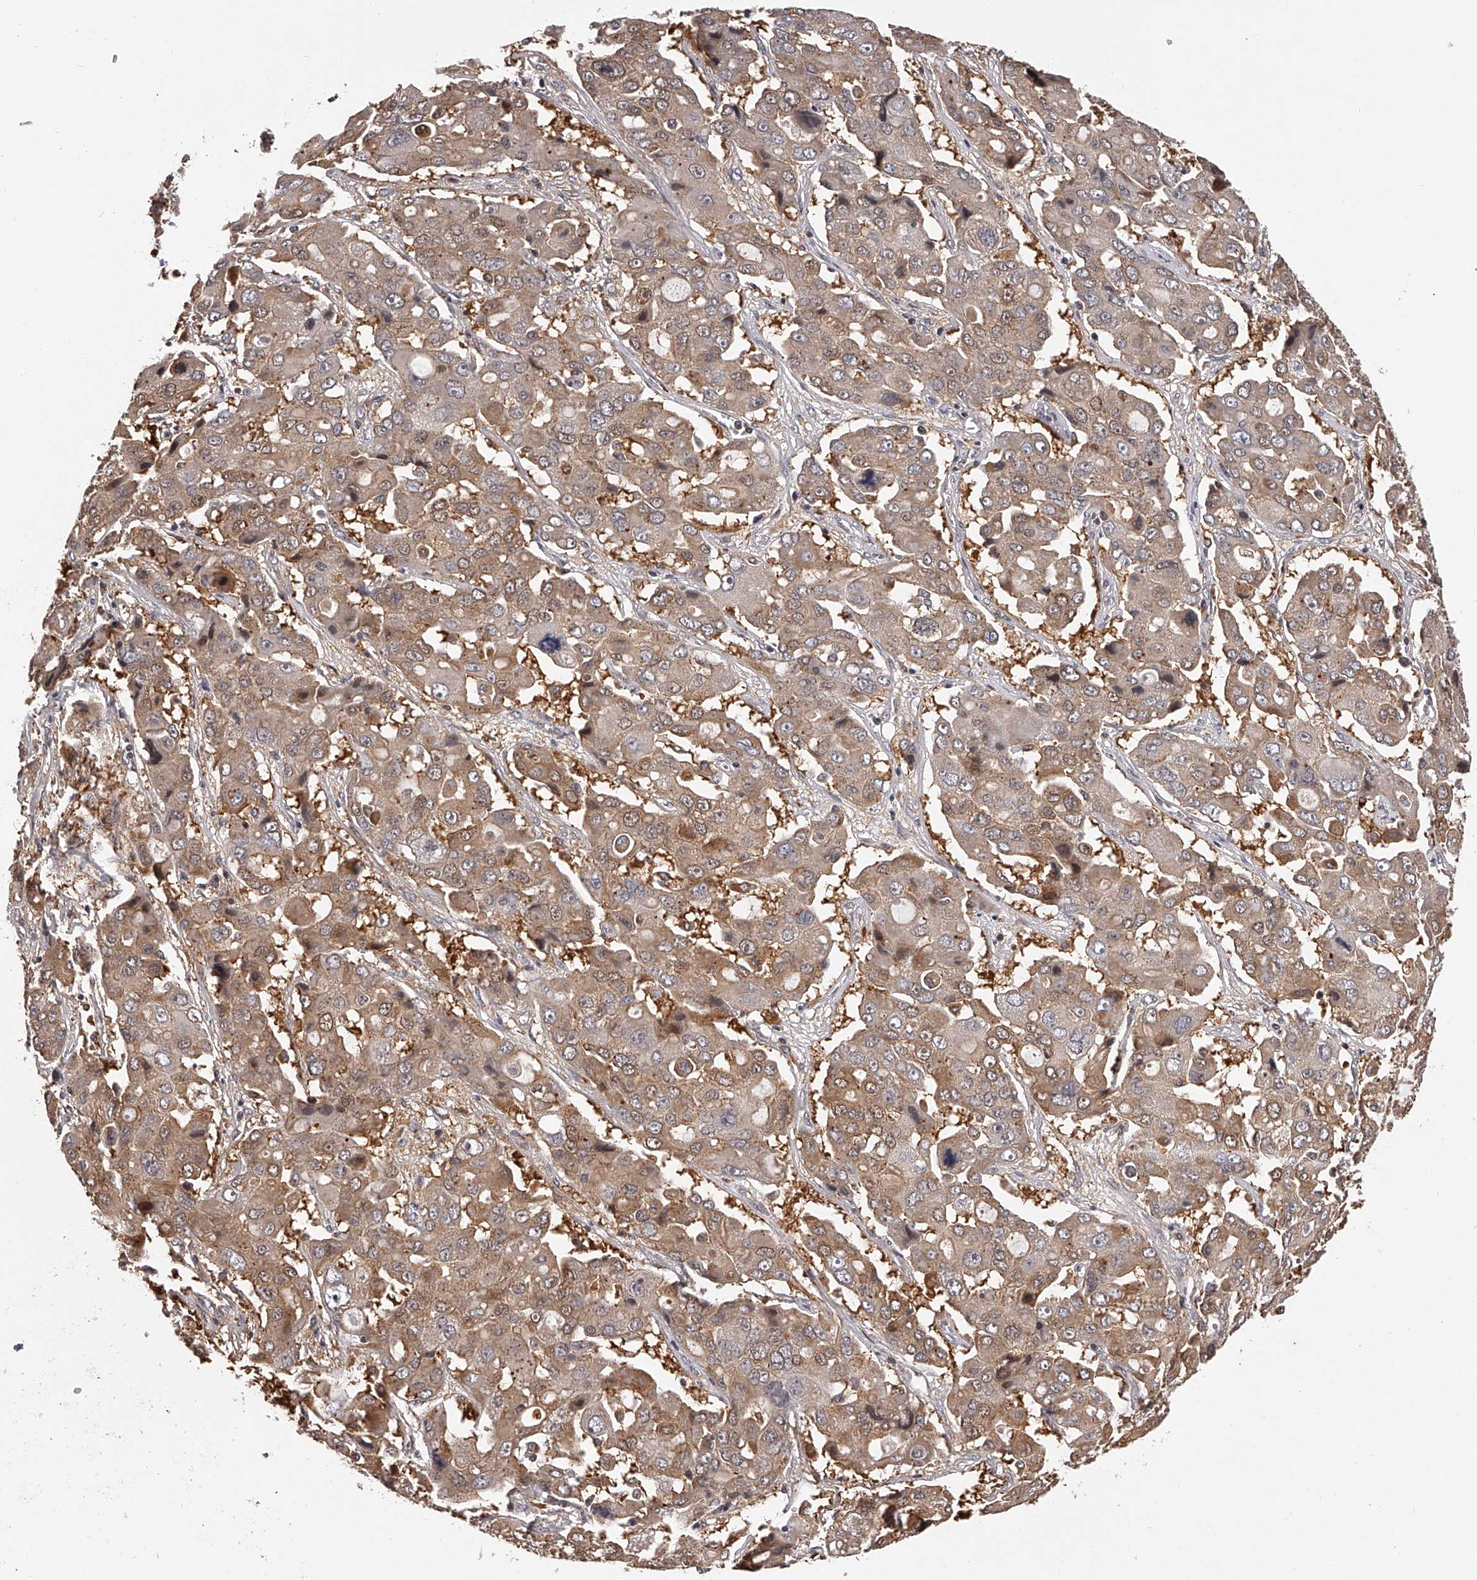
{"staining": {"intensity": "moderate", "quantity": ">75%", "location": "cytoplasmic/membranous"}, "tissue": "liver cancer", "cell_type": "Tumor cells", "image_type": "cancer", "snomed": [{"axis": "morphology", "description": "Cholangiocarcinoma"}, {"axis": "topography", "description": "Liver"}], "caption": "There is medium levels of moderate cytoplasmic/membranous staining in tumor cells of liver cancer, as demonstrated by immunohistochemical staining (brown color).", "gene": "PFDN2", "patient": {"sex": "male", "age": 67}}